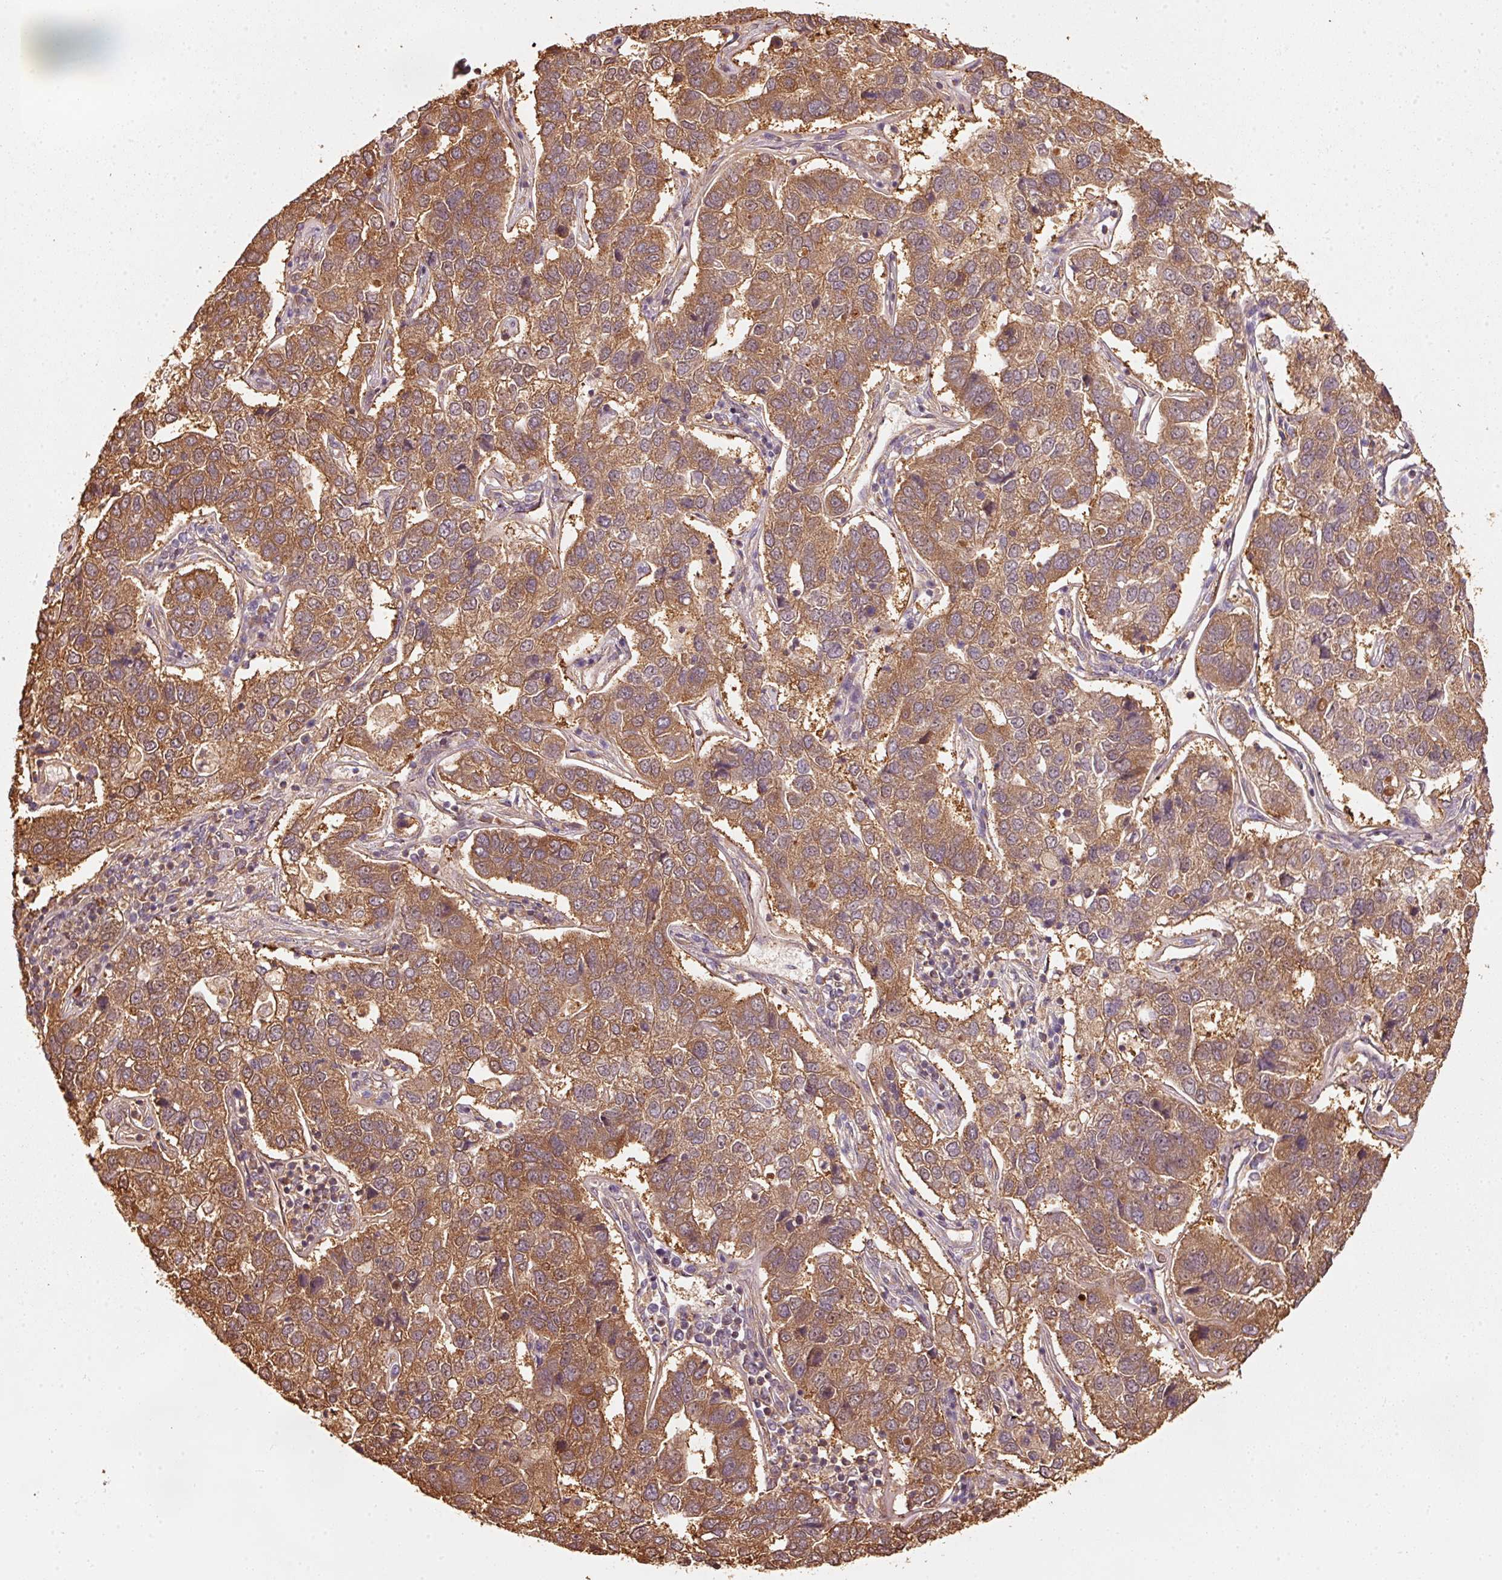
{"staining": {"intensity": "moderate", "quantity": ">75%", "location": "cytoplasmic/membranous"}, "tissue": "pancreatic cancer", "cell_type": "Tumor cells", "image_type": "cancer", "snomed": [{"axis": "morphology", "description": "Adenocarcinoma, NOS"}, {"axis": "topography", "description": "Pancreas"}], "caption": "Immunohistochemistry (IHC) of pancreatic cancer demonstrates medium levels of moderate cytoplasmic/membranous positivity in approximately >75% of tumor cells.", "gene": "STAU1", "patient": {"sex": "female", "age": 61}}